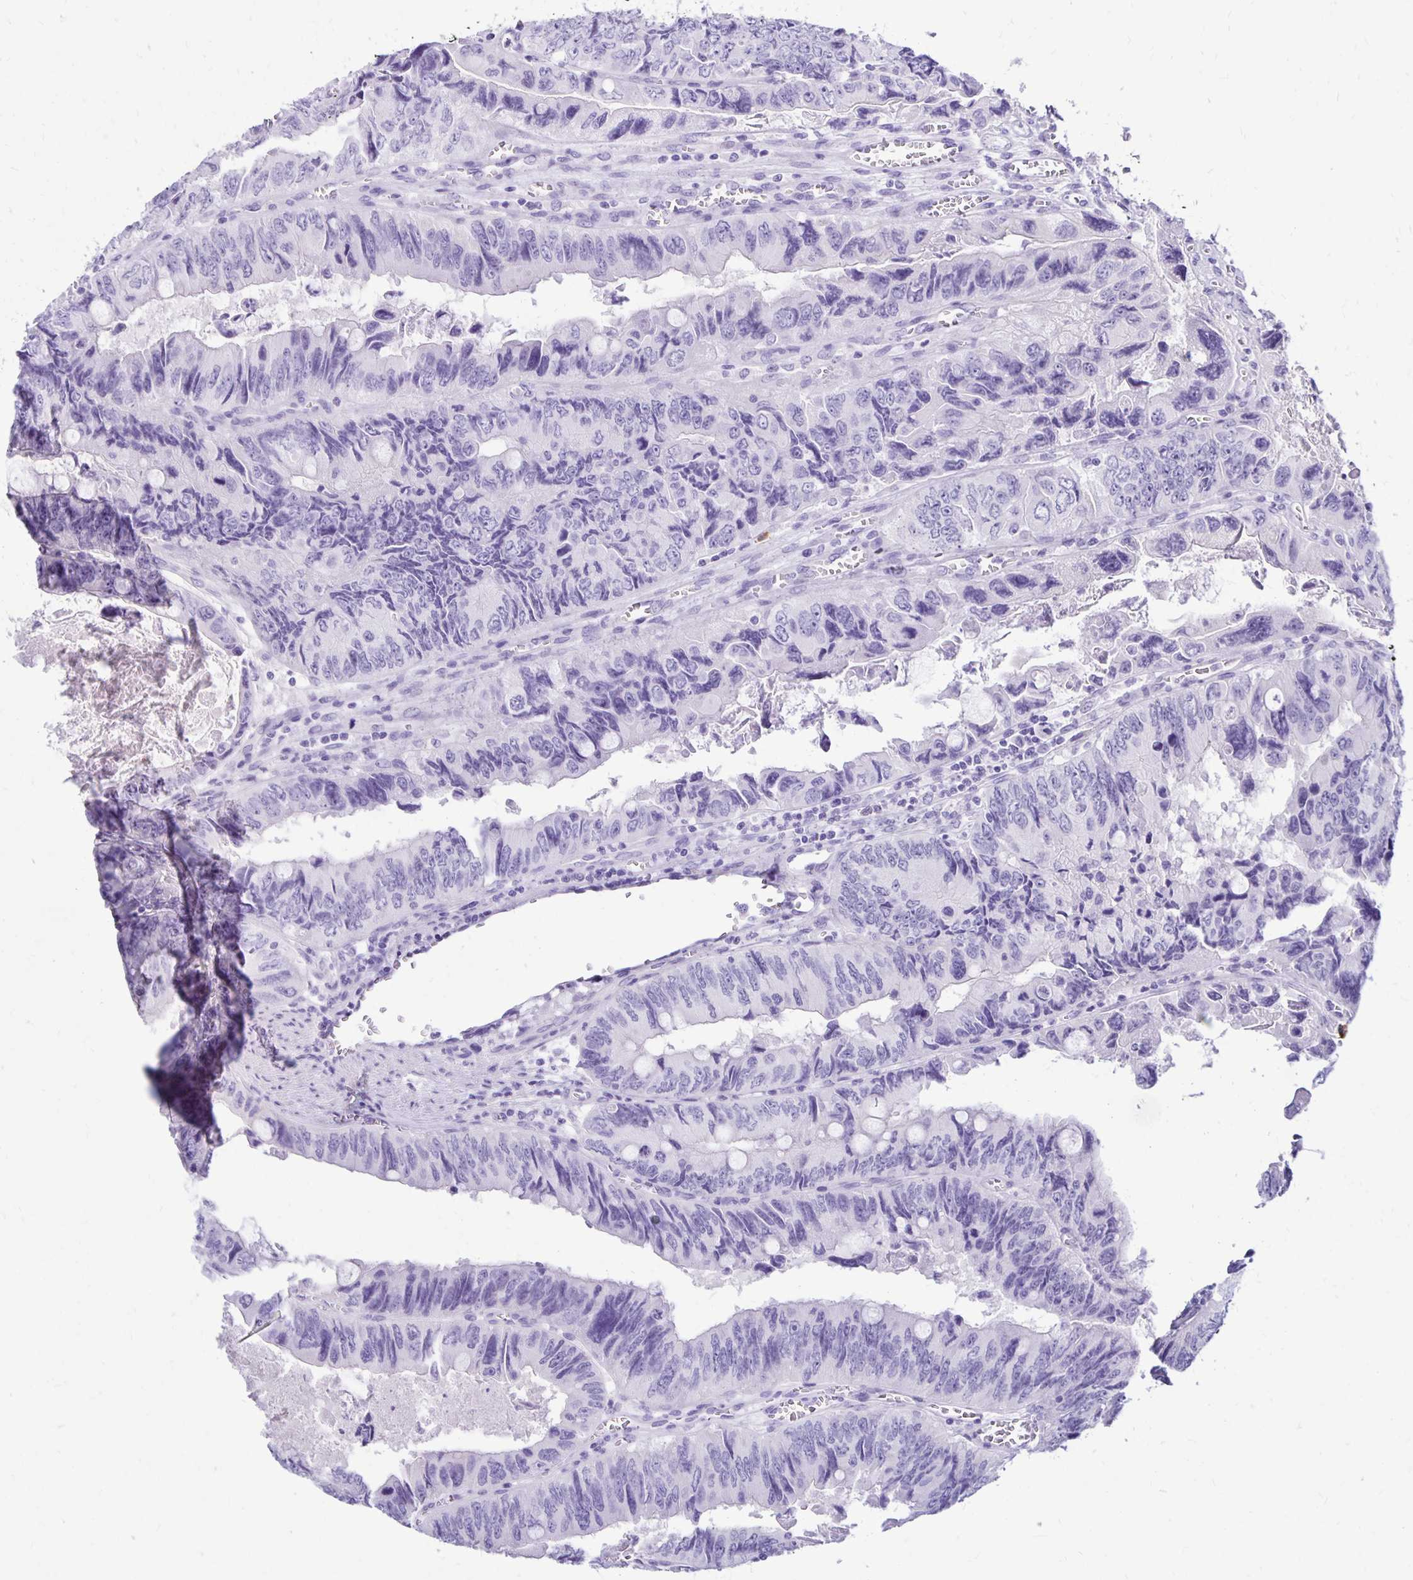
{"staining": {"intensity": "negative", "quantity": "none", "location": "none"}, "tissue": "colorectal cancer", "cell_type": "Tumor cells", "image_type": "cancer", "snomed": [{"axis": "morphology", "description": "Adenocarcinoma, NOS"}, {"axis": "topography", "description": "Colon"}], "caption": "The image exhibits no staining of tumor cells in adenocarcinoma (colorectal).", "gene": "FNTB", "patient": {"sex": "female", "age": 84}}